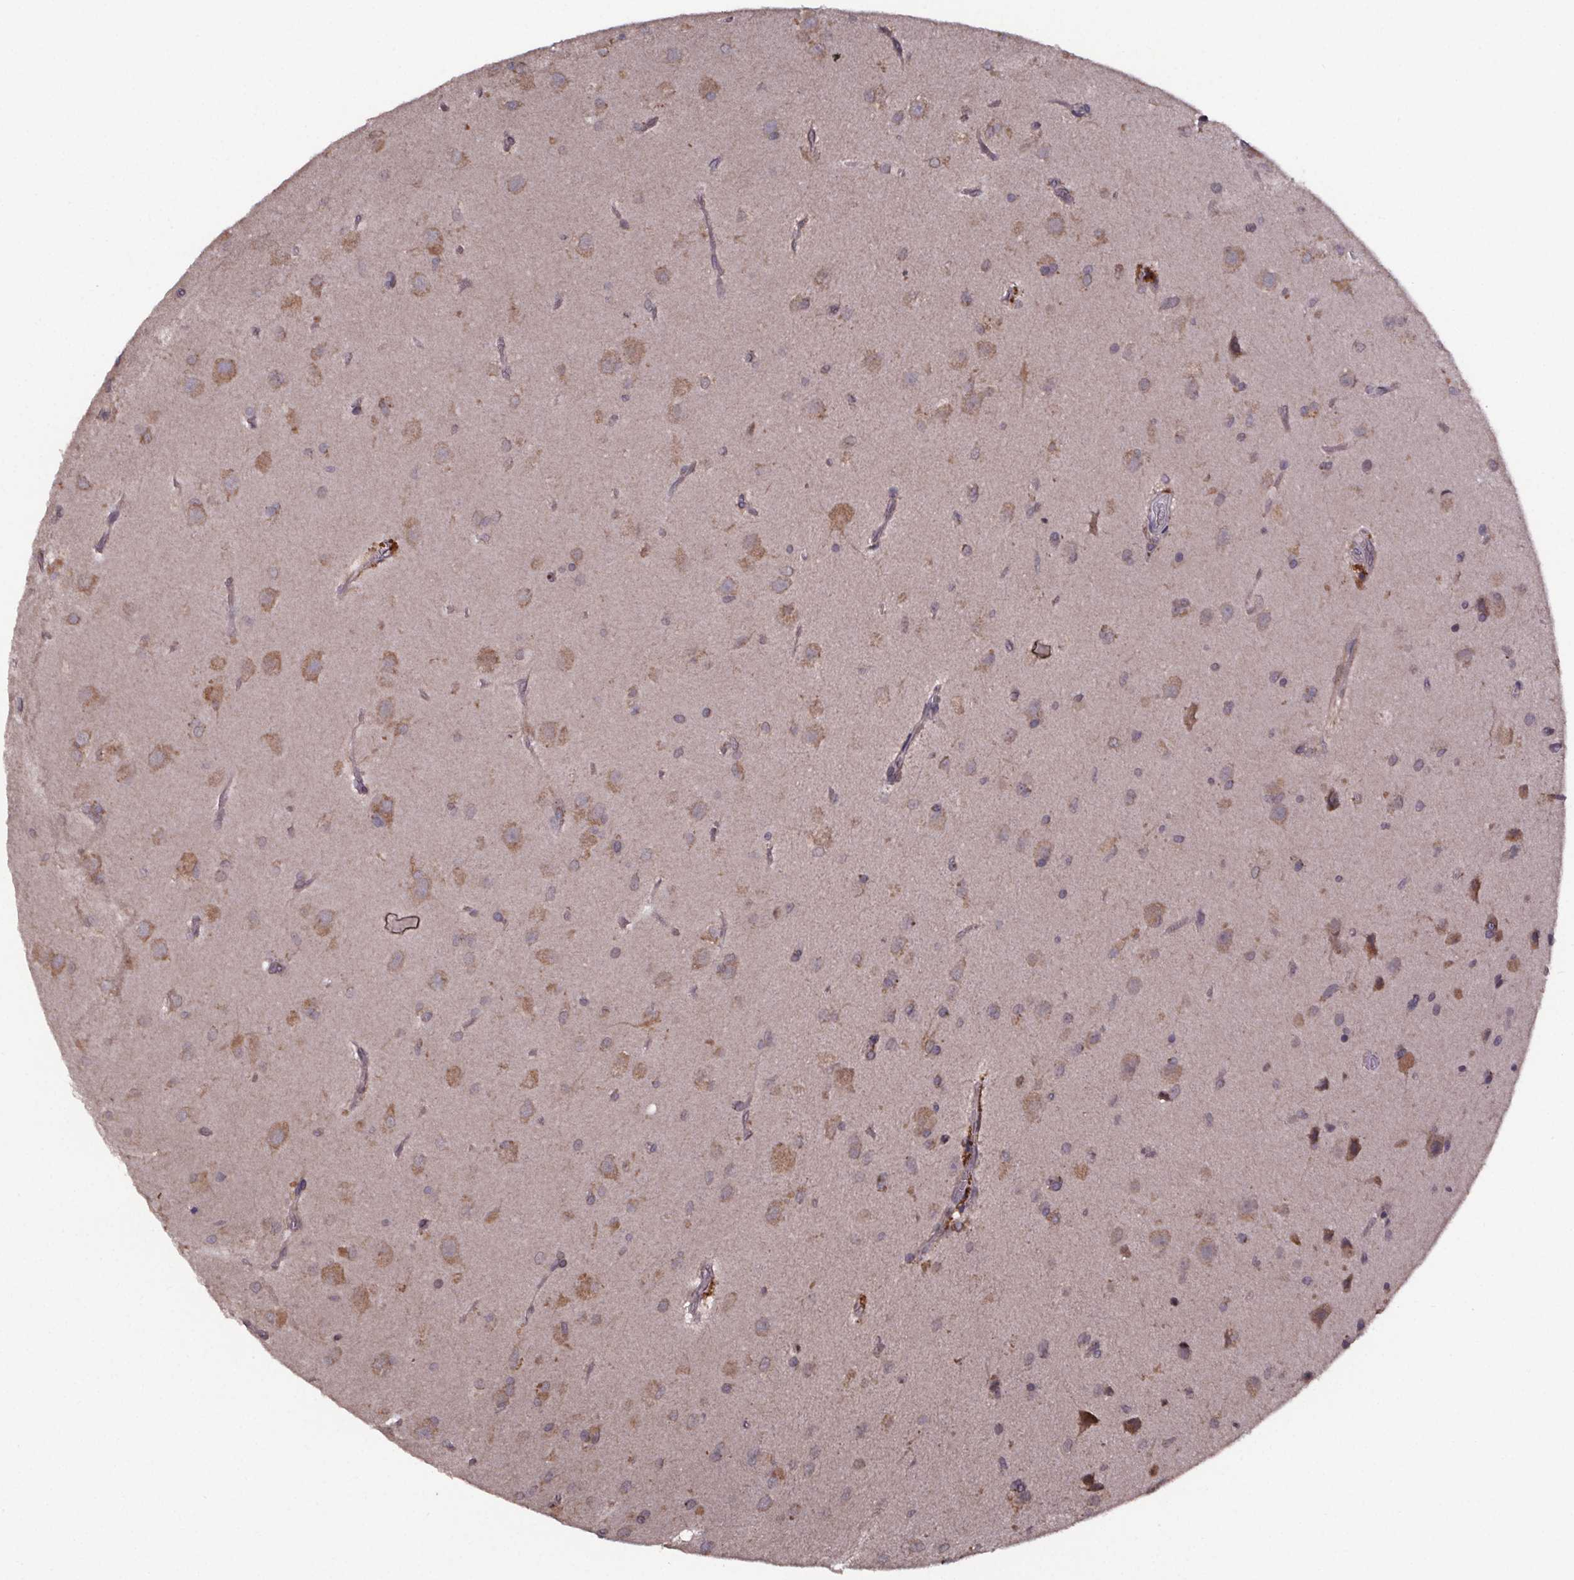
{"staining": {"intensity": "moderate", "quantity": ">75%", "location": "cytoplasmic/membranous"}, "tissue": "glioma", "cell_type": "Tumor cells", "image_type": "cancer", "snomed": [{"axis": "morphology", "description": "Glioma, malignant, Low grade"}, {"axis": "topography", "description": "Brain"}], "caption": "Immunohistochemical staining of glioma displays moderate cytoplasmic/membranous protein positivity in about >75% of tumor cells.", "gene": "SAT1", "patient": {"sex": "male", "age": 58}}